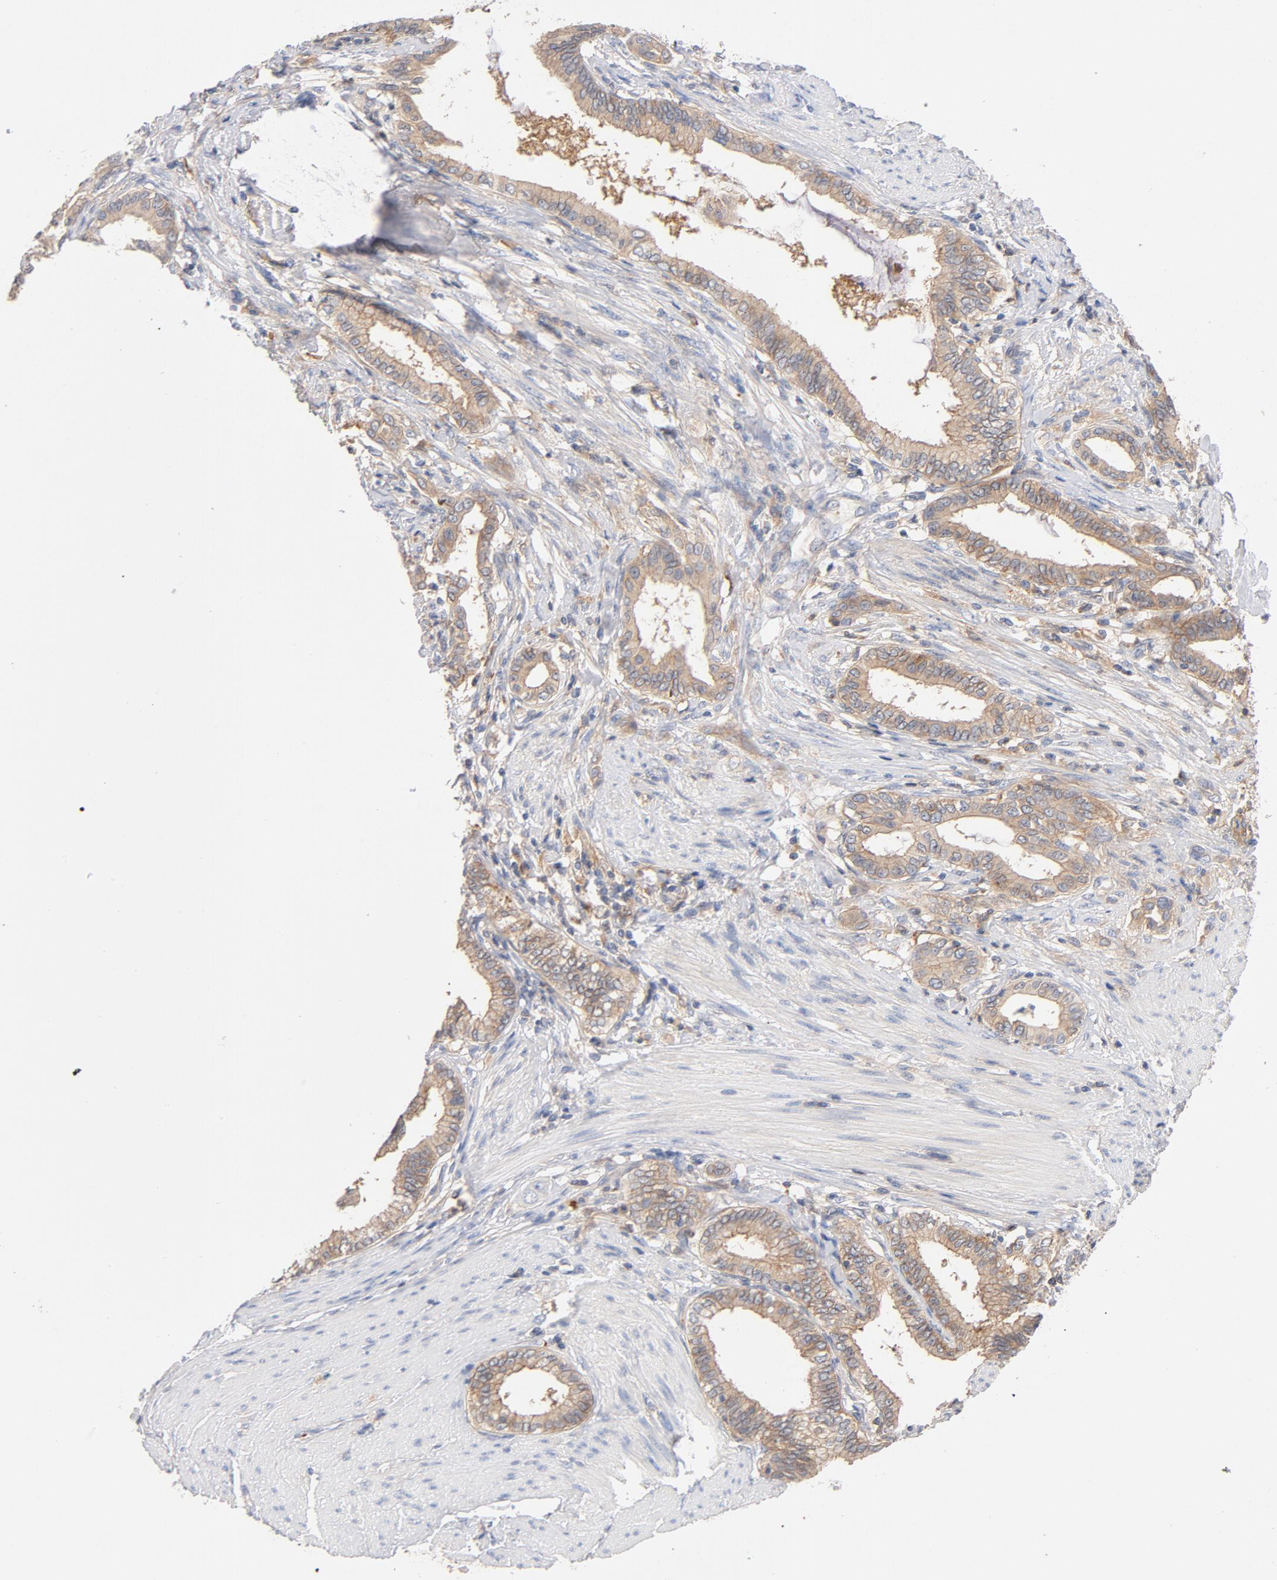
{"staining": {"intensity": "weak", "quantity": ">75%", "location": "cytoplasmic/membranous"}, "tissue": "pancreatic cancer", "cell_type": "Tumor cells", "image_type": "cancer", "snomed": [{"axis": "morphology", "description": "Adenocarcinoma, NOS"}, {"axis": "topography", "description": "Pancreas"}], "caption": "IHC histopathology image of pancreatic adenocarcinoma stained for a protein (brown), which exhibits low levels of weak cytoplasmic/membranous staining in approximately >75% of tumor cells.", "gene": "SRC", "patient": {"sex": "female", "age": 64}}